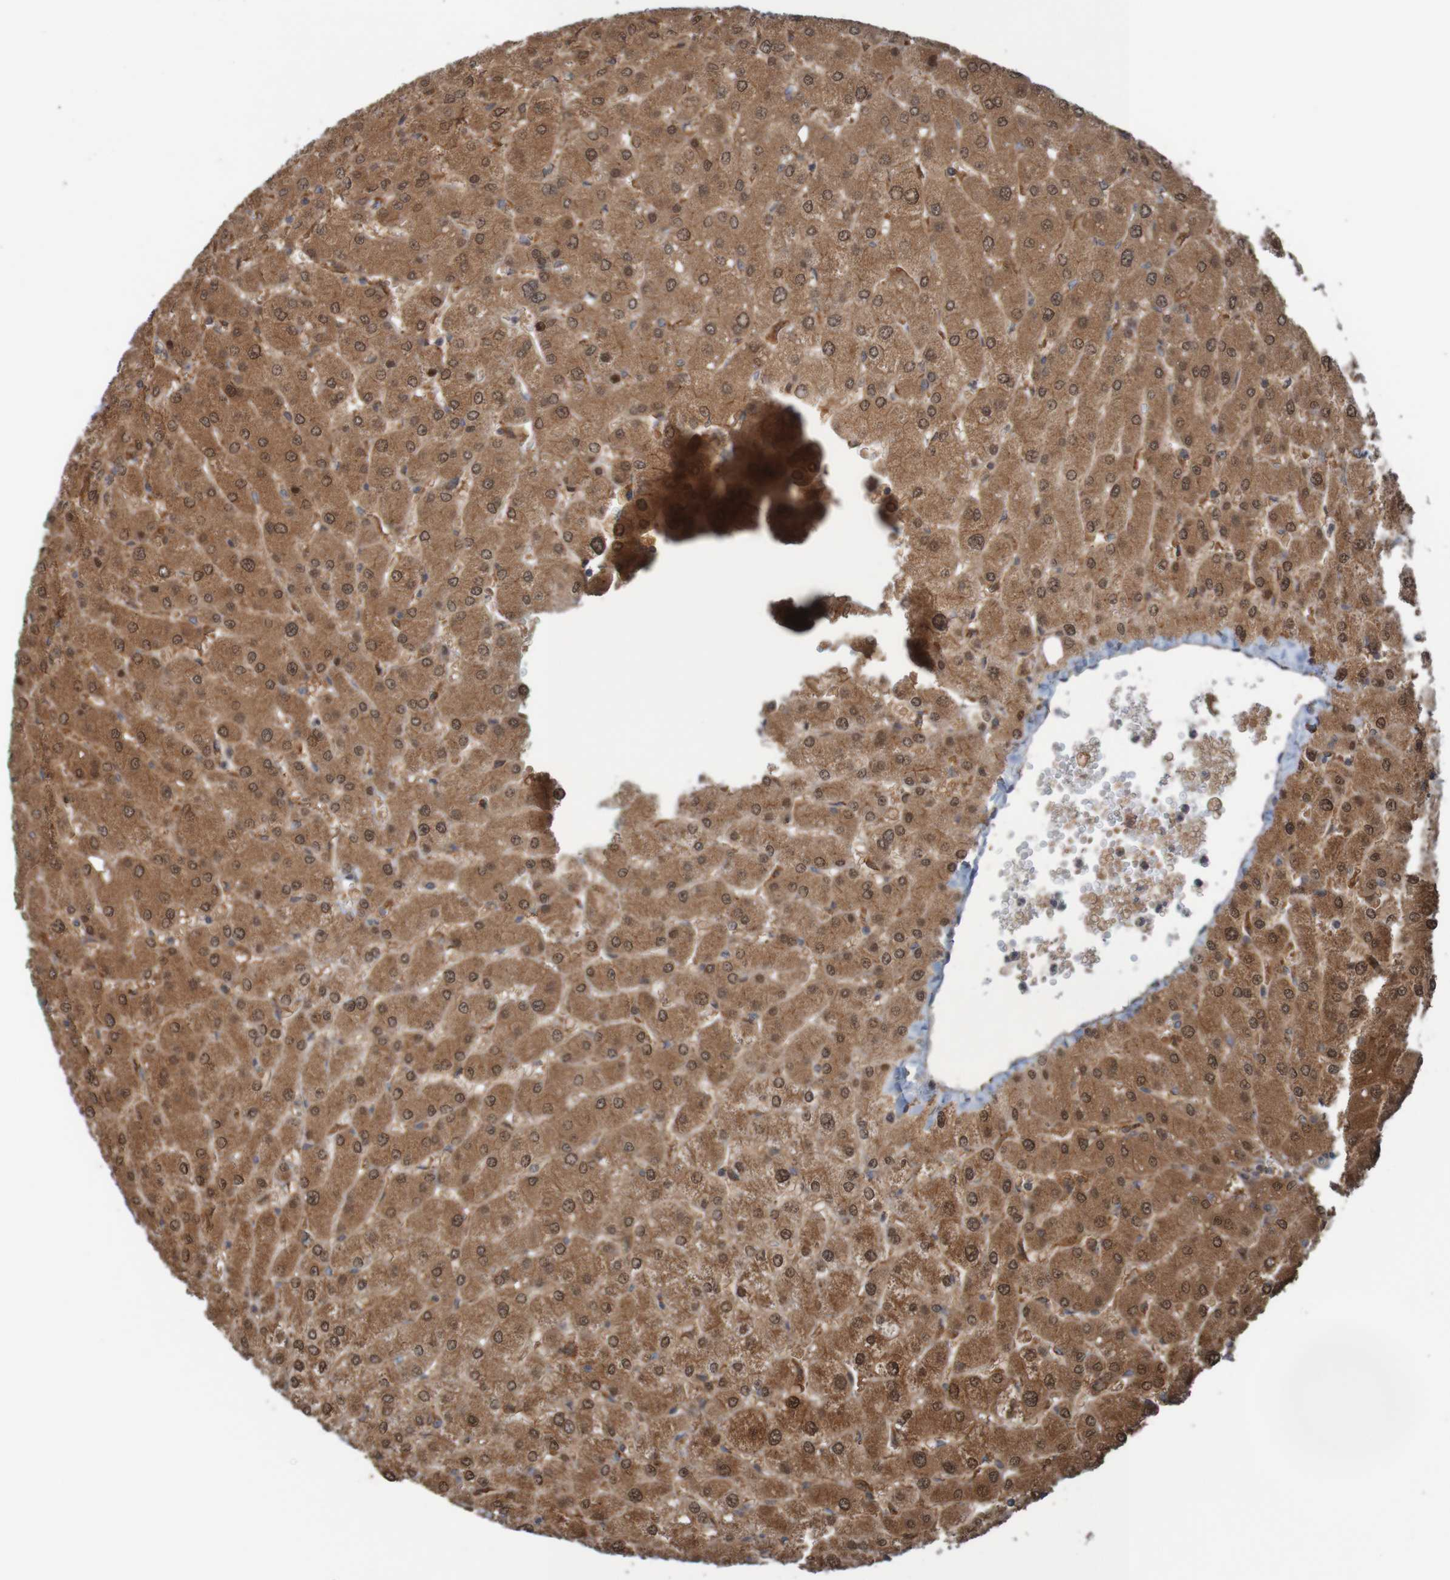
{"staining": {"intensity": "weak", "quantity": ">75%", "location": "cytoplasmic/membranous"}, "tissue": "liver", "cell_type": "Cholangiocytes", "image_type": "normal", "snomed": [{"axis": "morphology", "description": "Normal tissue, NOS"}, {"axis": "topography", "description": "Liver"}], "caption": "DAB immunohistochemical staining of benign liver shows weak cytoplasmic/membranous protein staining in approximately >75% of cholangiocytes.", "gene": "ARHGEF11", "patient": {"sex": "male", "age": 55}}